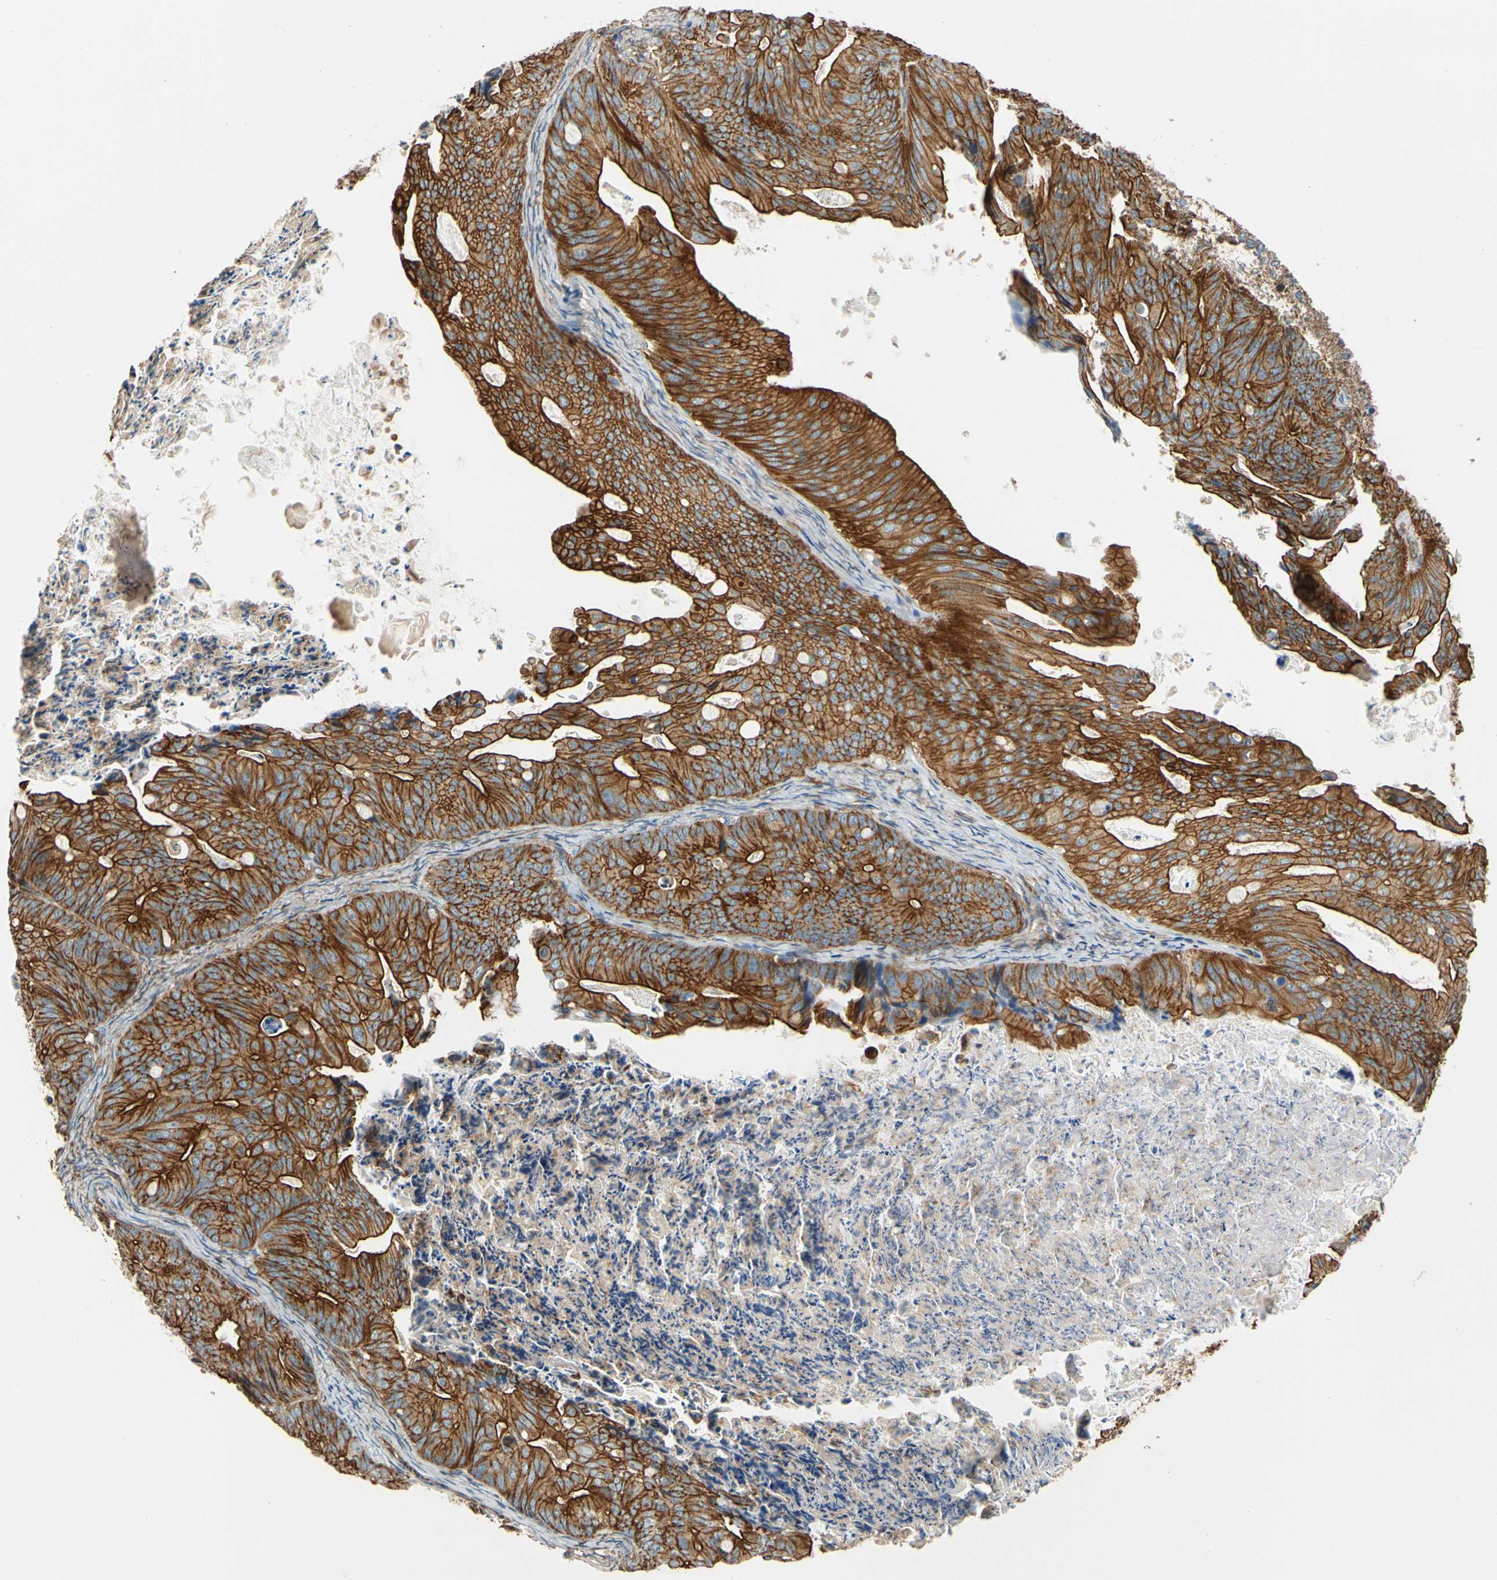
{"staining": {"intensity": "strong", "quantity": ">75%", "location": "cytoplasmic/membranous"}, "tissue": "ovarian cancer", "cell_type": "Tumor cells", "image_type": "cancer", "snomed": [{"axis": "morphology", "description": "Cystadenocarcinoma, mucinous, NOS"}, {"axis": "topography", "description": "Ovary"}], "caption": "IHC image of human ovarian cancer (mucinous cystadenocarcinoma) stained for a protein (brown), which exhibits high levels of strong cytoplasmic/membranous staining in approximately >75% of tumor cells.", "gene": "SPTAN1", "patient": {"sex": "female", "age": 37}}